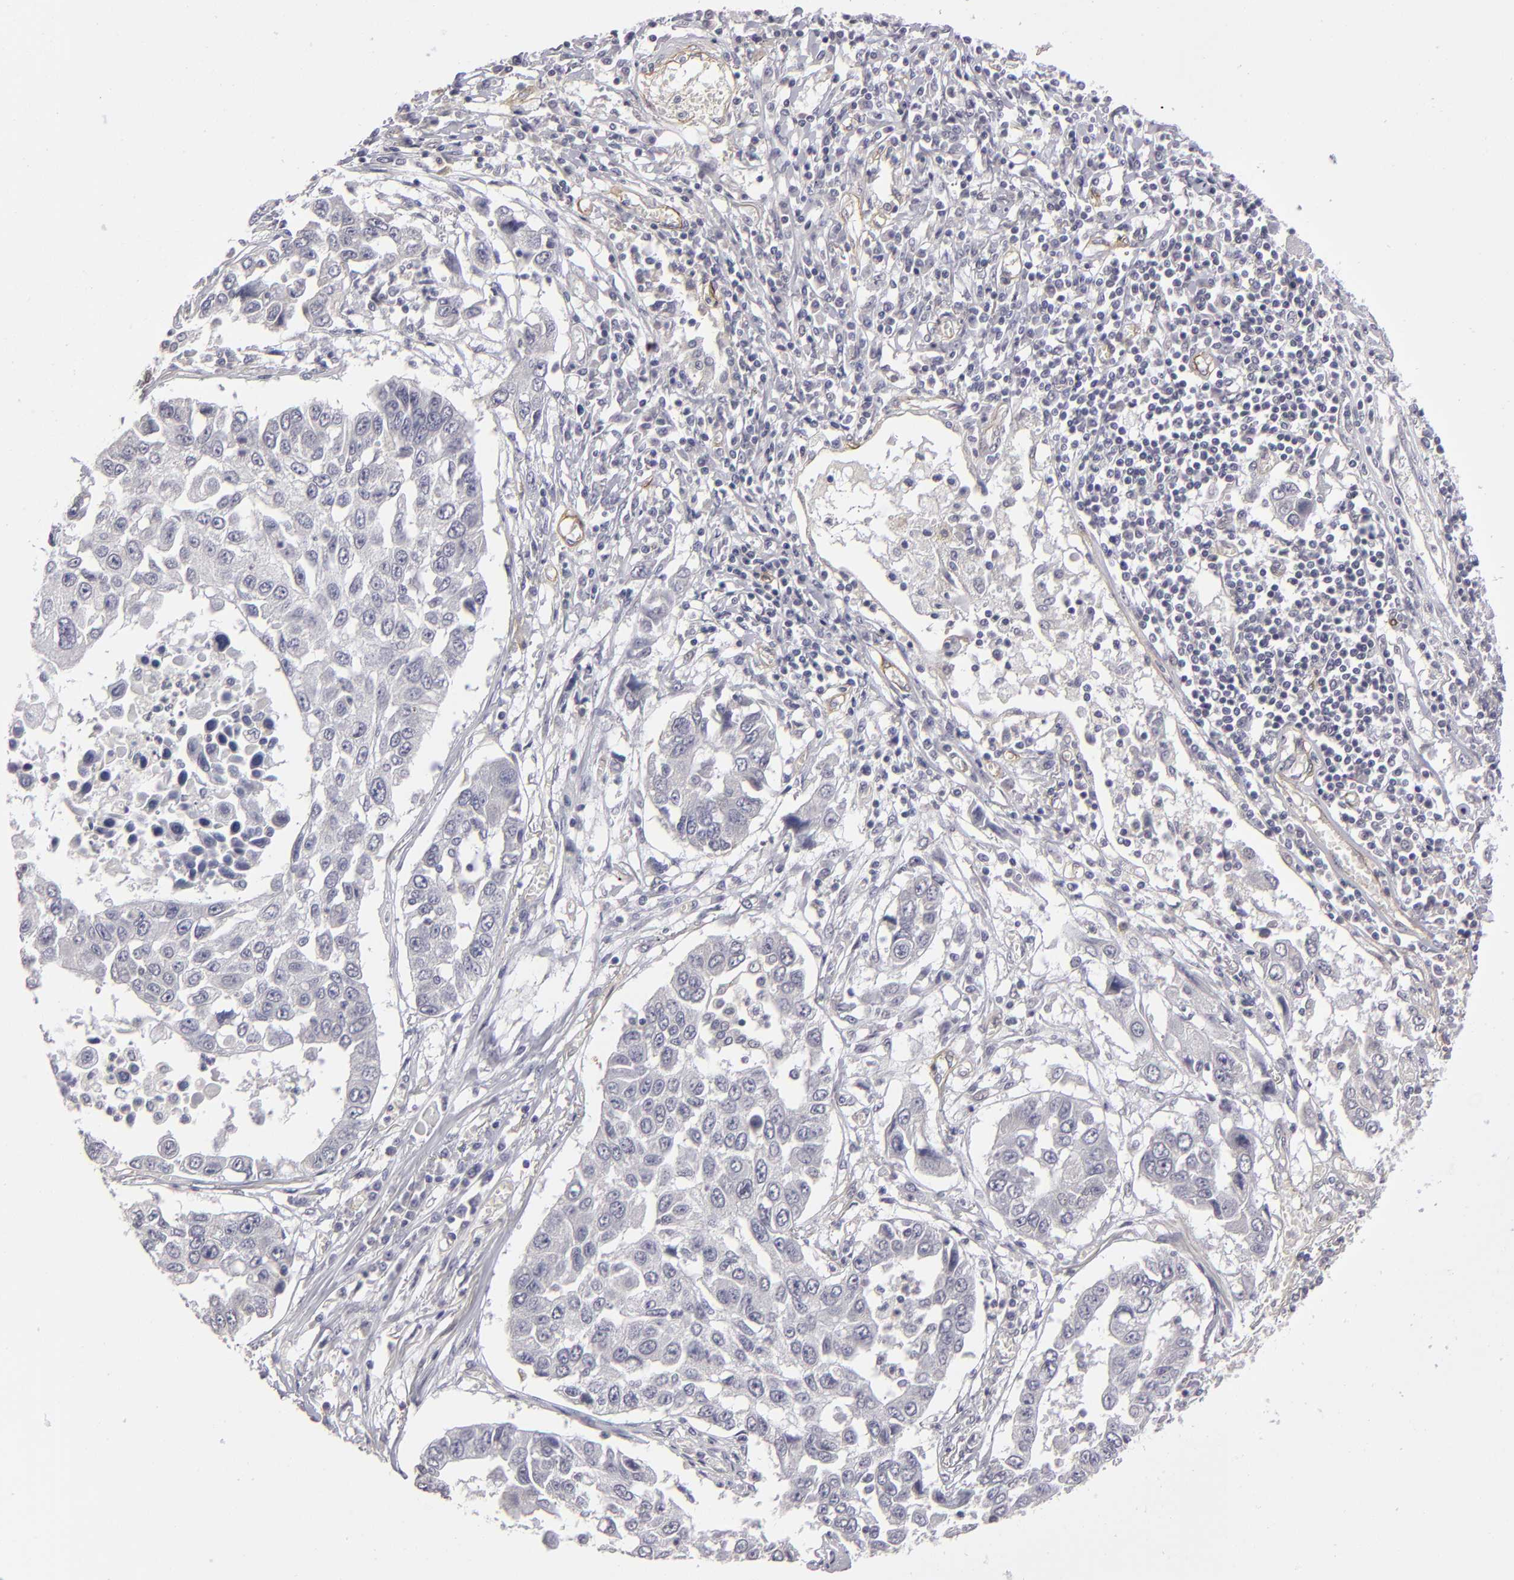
{"staining": {"intensity": "negative", "quantity": "none", "location": "none"}, "tissue": "lung cancer", "cell_type": "Tumor cells", "image_type": "cancer", "snomed": [{"axis": "morphology", "description": "Squamous cell carcinoma, NOS"}, {"axis": "topography", "description": "Lung"}], "caption": "Human lung squamous cell carcinoma stained for a protein using IHC shows no staining in tumor cells.", "gene": "ZNF175", "patient": {"sex": "male", "age": 71}}